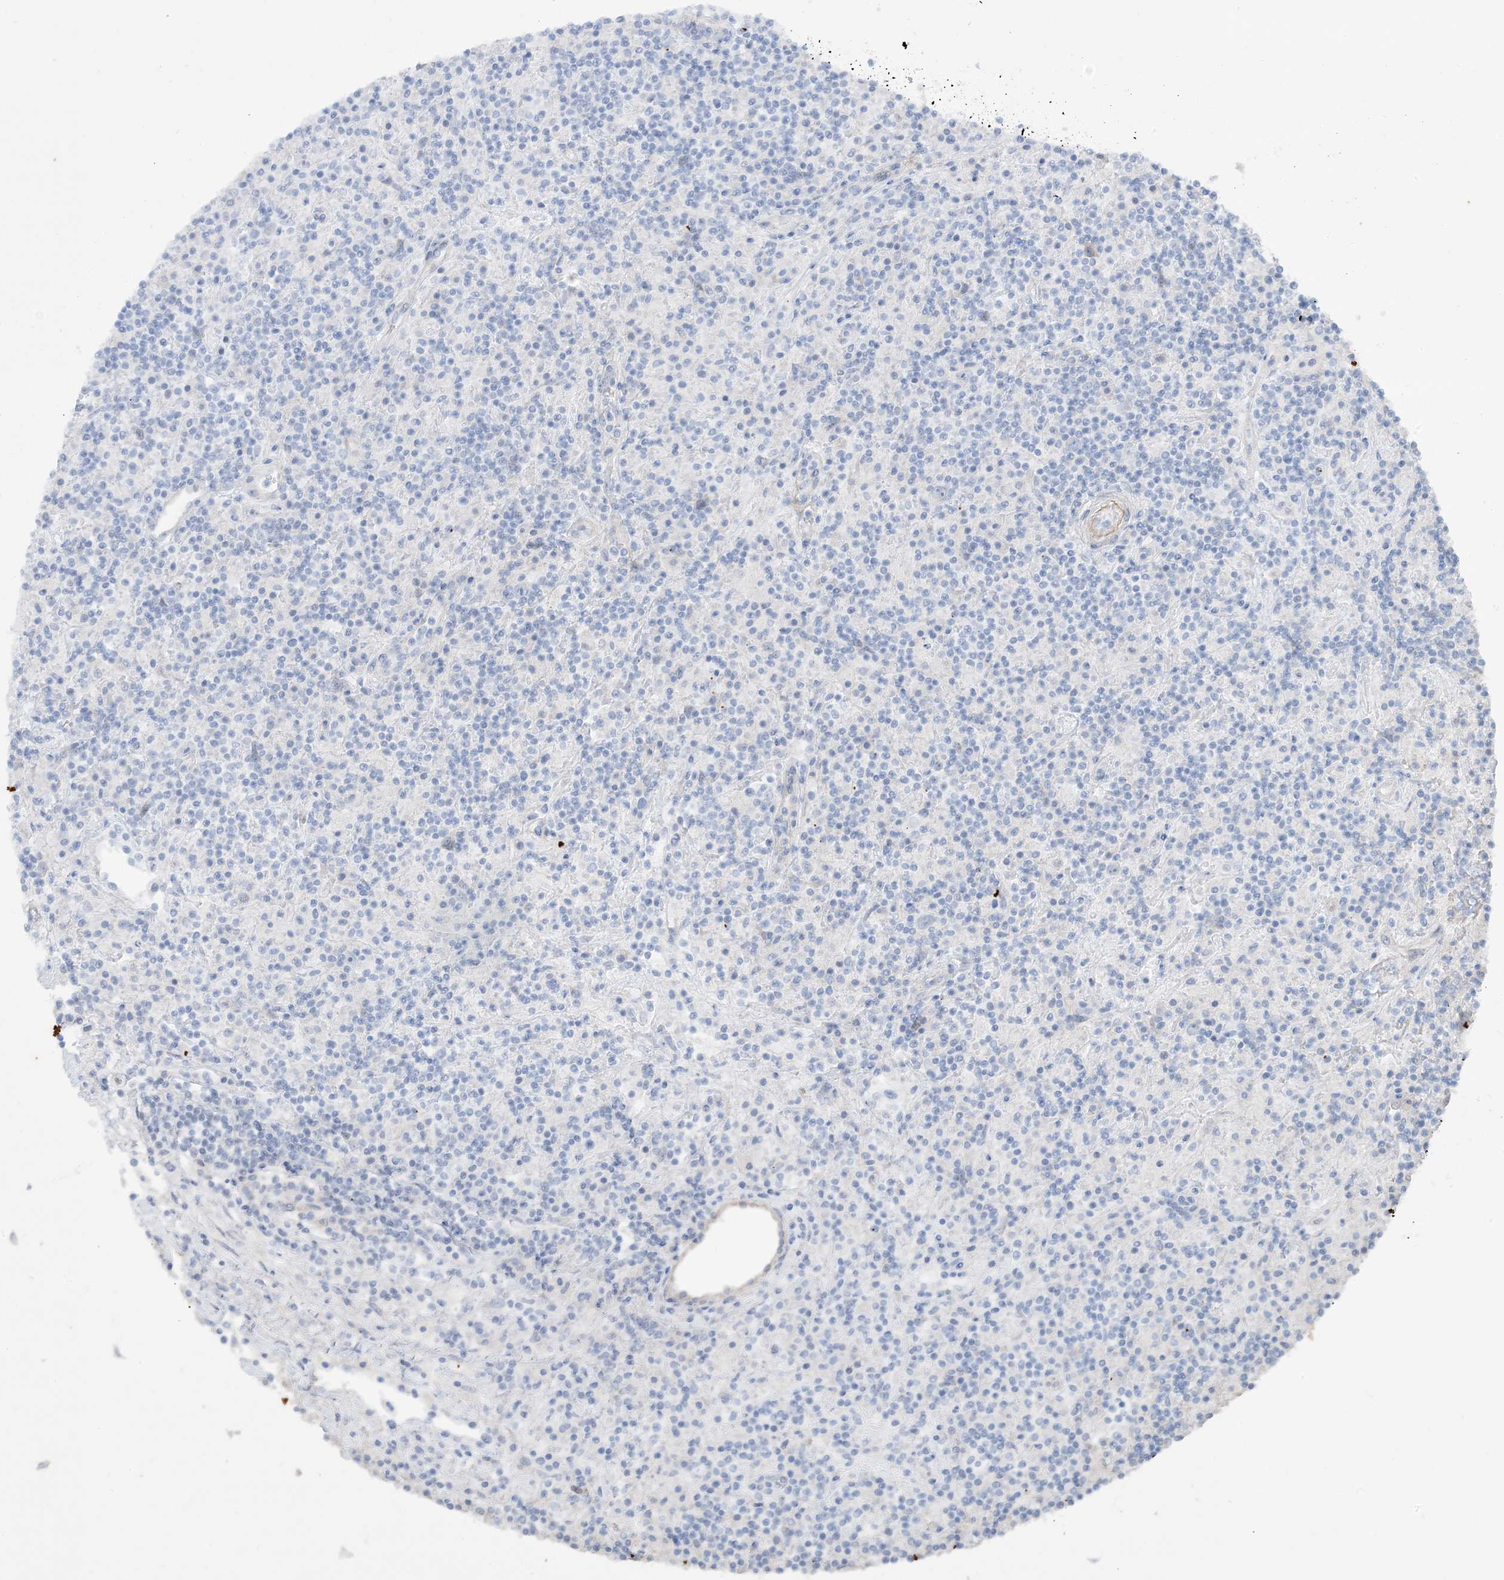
{"staining": {"intensity": "negative", "quantity": "none", "location": "none"}, "tissue": "lymphoma", "cell_type": "Tumor cells", "image_type": "cancer", "snomed": [{"axis": "morphology", "description": "Hodgkin's disease, NOS"}, {"axis": "topography", "description": "Lymph node"}], "caption": "There is no significant positivity in tumor cells of lymphoma.", "gene": "ATP11C", "patient": {"sex": "male", "age": 70}}